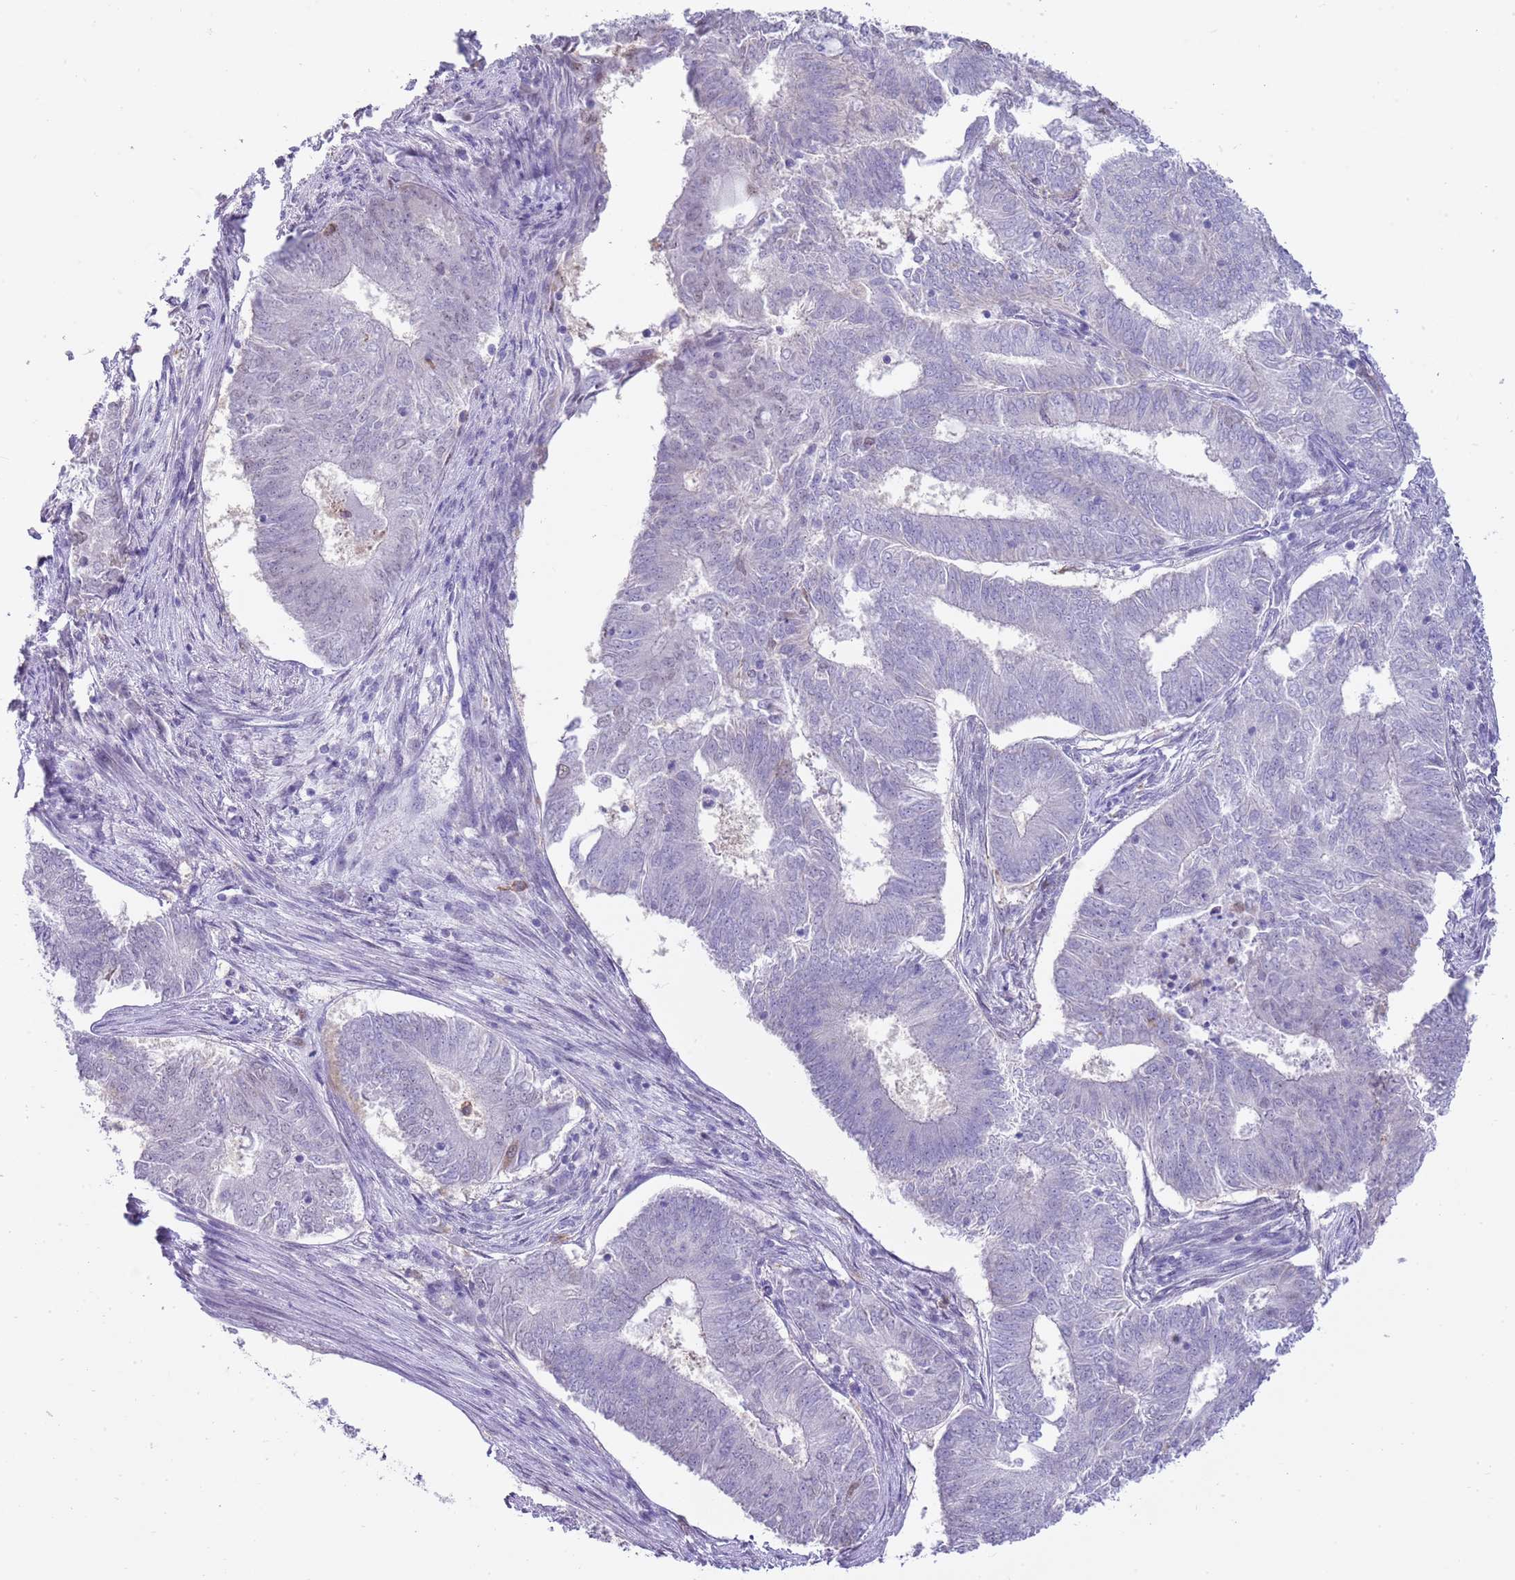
{"staining": {"intensity": "negative", "quantity": "none", "location": "none"}, "tissue": "endometrial cancer", "cell_type": "Tumor cells", "image_type": "cancer", "snomed": [{"axis": "morphology", "description": "Adenocarcinoma, NOS"}, {"axis": "topography", "description": "Endometrium"}], "caption": "The immunohistochemistry (IHC) micrograph has no significant staining in tumor cells of endometrial cancer (adenocarcinoma) tissue. Nuclei are stained in blue.", "gene": "PPP1R17", "patient": {"sex": "female", "age": 62}}